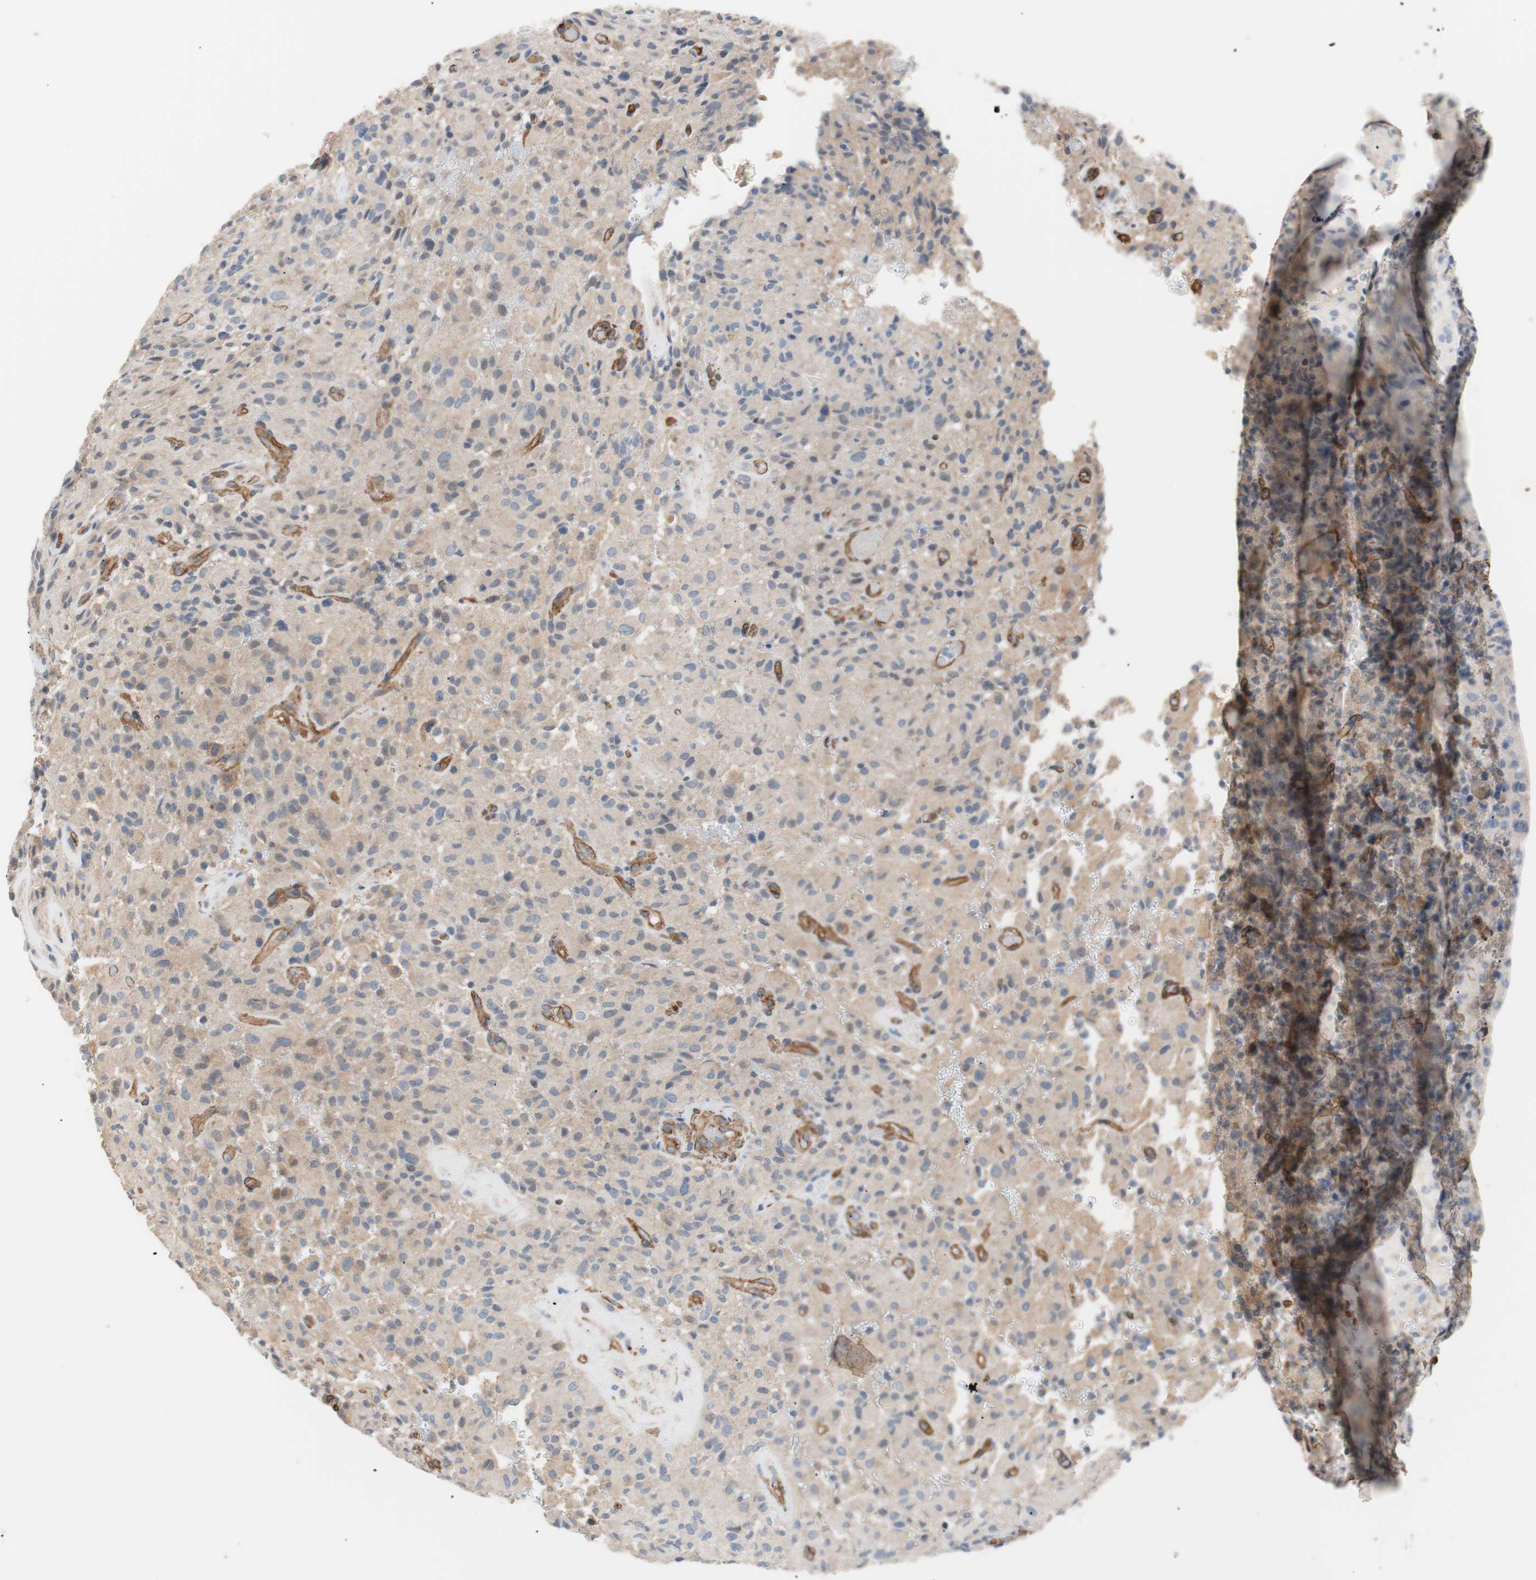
{"staining": {"intensity": "negative", "quantity": "none", "location": "none"}, "tissue": "glioma", "cell_type": "Tumor cells", "image_type": "cancer", "snomed": [{"axis": "morphology", "description": "Glioma, malignant, High grade"}, {"axis": "topography", "description": "Brain"}], "caption": "Immunohistochemistry (IHC) of malignant glioma (high-grade) shows no positivity in tumor cells. (Stains: DAB IHC with hematoxylin counter stain, Microscopy: brightfield microscopy at high magnification).", "gene": "SPINT1", "patient": {"sex": "male", "age": 71}}